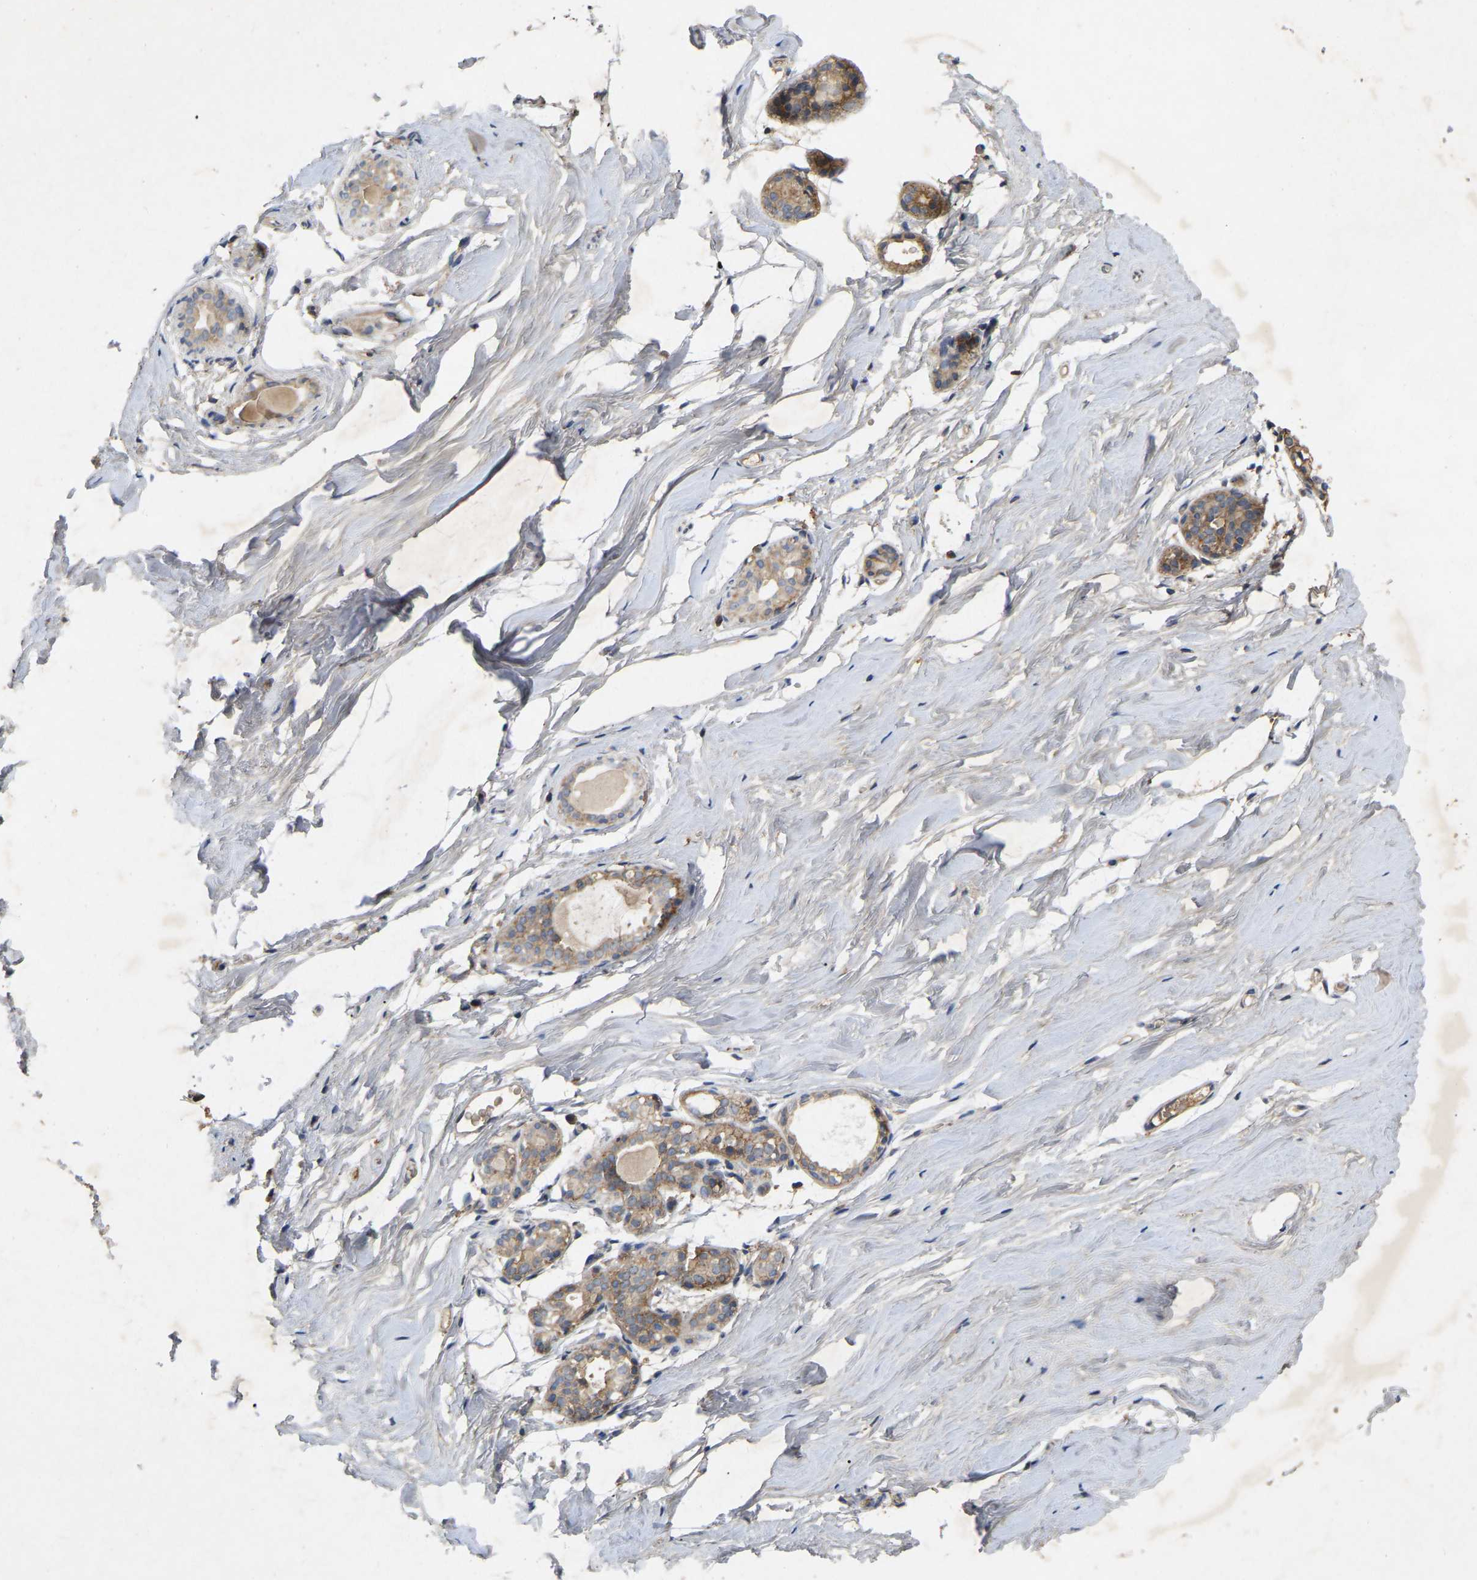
{"staining": {"intensity": "weak", "quantity": ">75%", "location": "cytoplasmic/membranous"}, "tissue": "breast", "cell_type": "Adipocytes", "image_type": "normal", "snomed": [{"axis": "morphology", "description": "Normal tissue, NOS"}, {"axis": "topography", "description": "Breast"}], "caption": "IHC photomicrograph of normal breast stained for a protein (brown), which displays low levels of weak cytoplasmic/membranous expression in approximately >75% of adipocytes.", "gene": "LPAR2", "patient": {"sex": "female", "age": 62}}